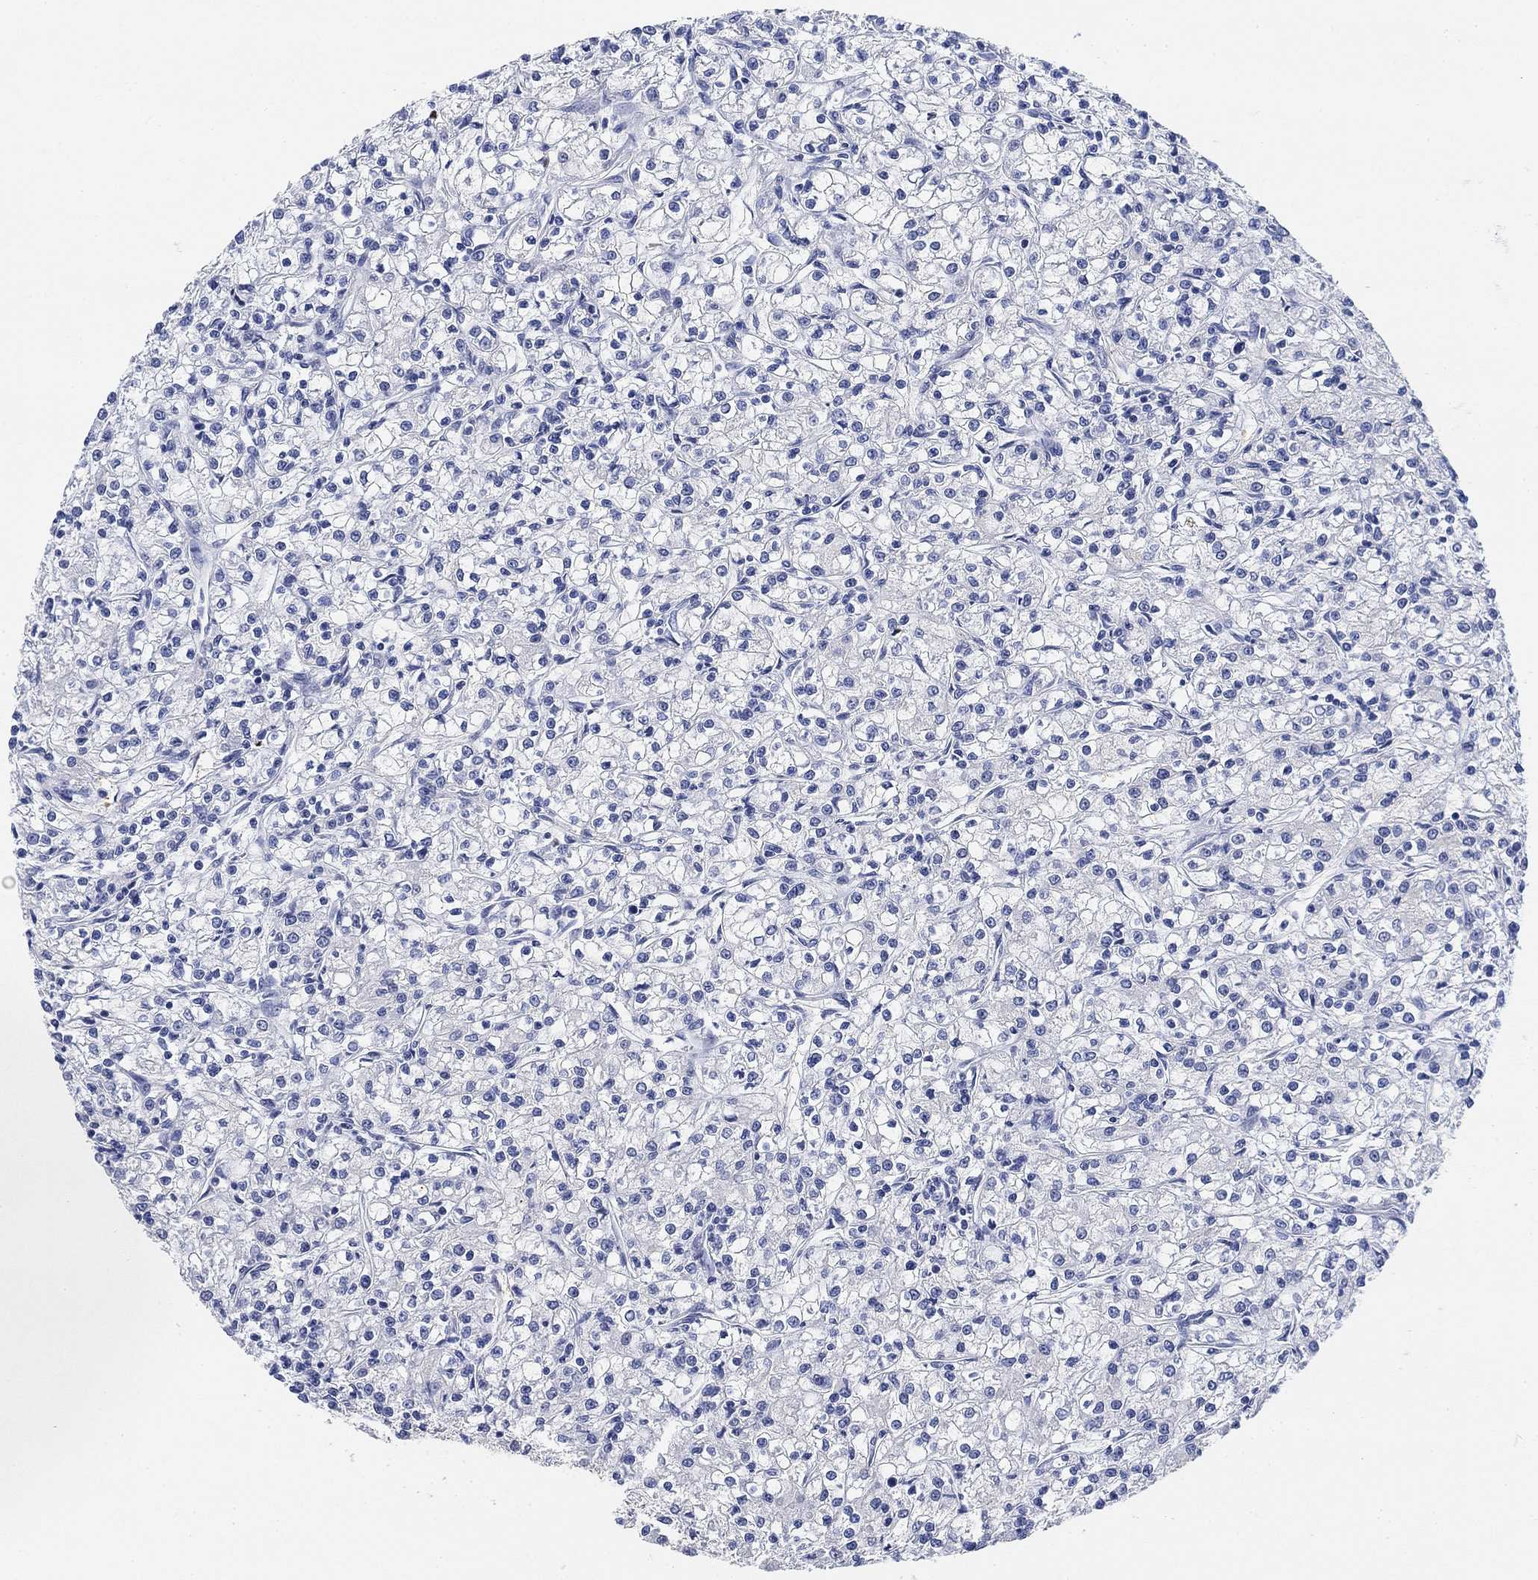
{"staining": {"intensity": "negative", "quantity": "none", "location": "none"}, "tissue": "renal cancer", "cell_type": "Tumor cells", "image_type": "cancer", "snomed": [{"axis": "morphology", "description": "Adenocarcinoma, NOS"}, {"axis": "topography", "description": "Kidney"}], "caption": "A micrograph of human renal cancer is negative for staining in tumor cells.", "gene": "PAX6", "patient": {"sex": "female", "age": 59}}